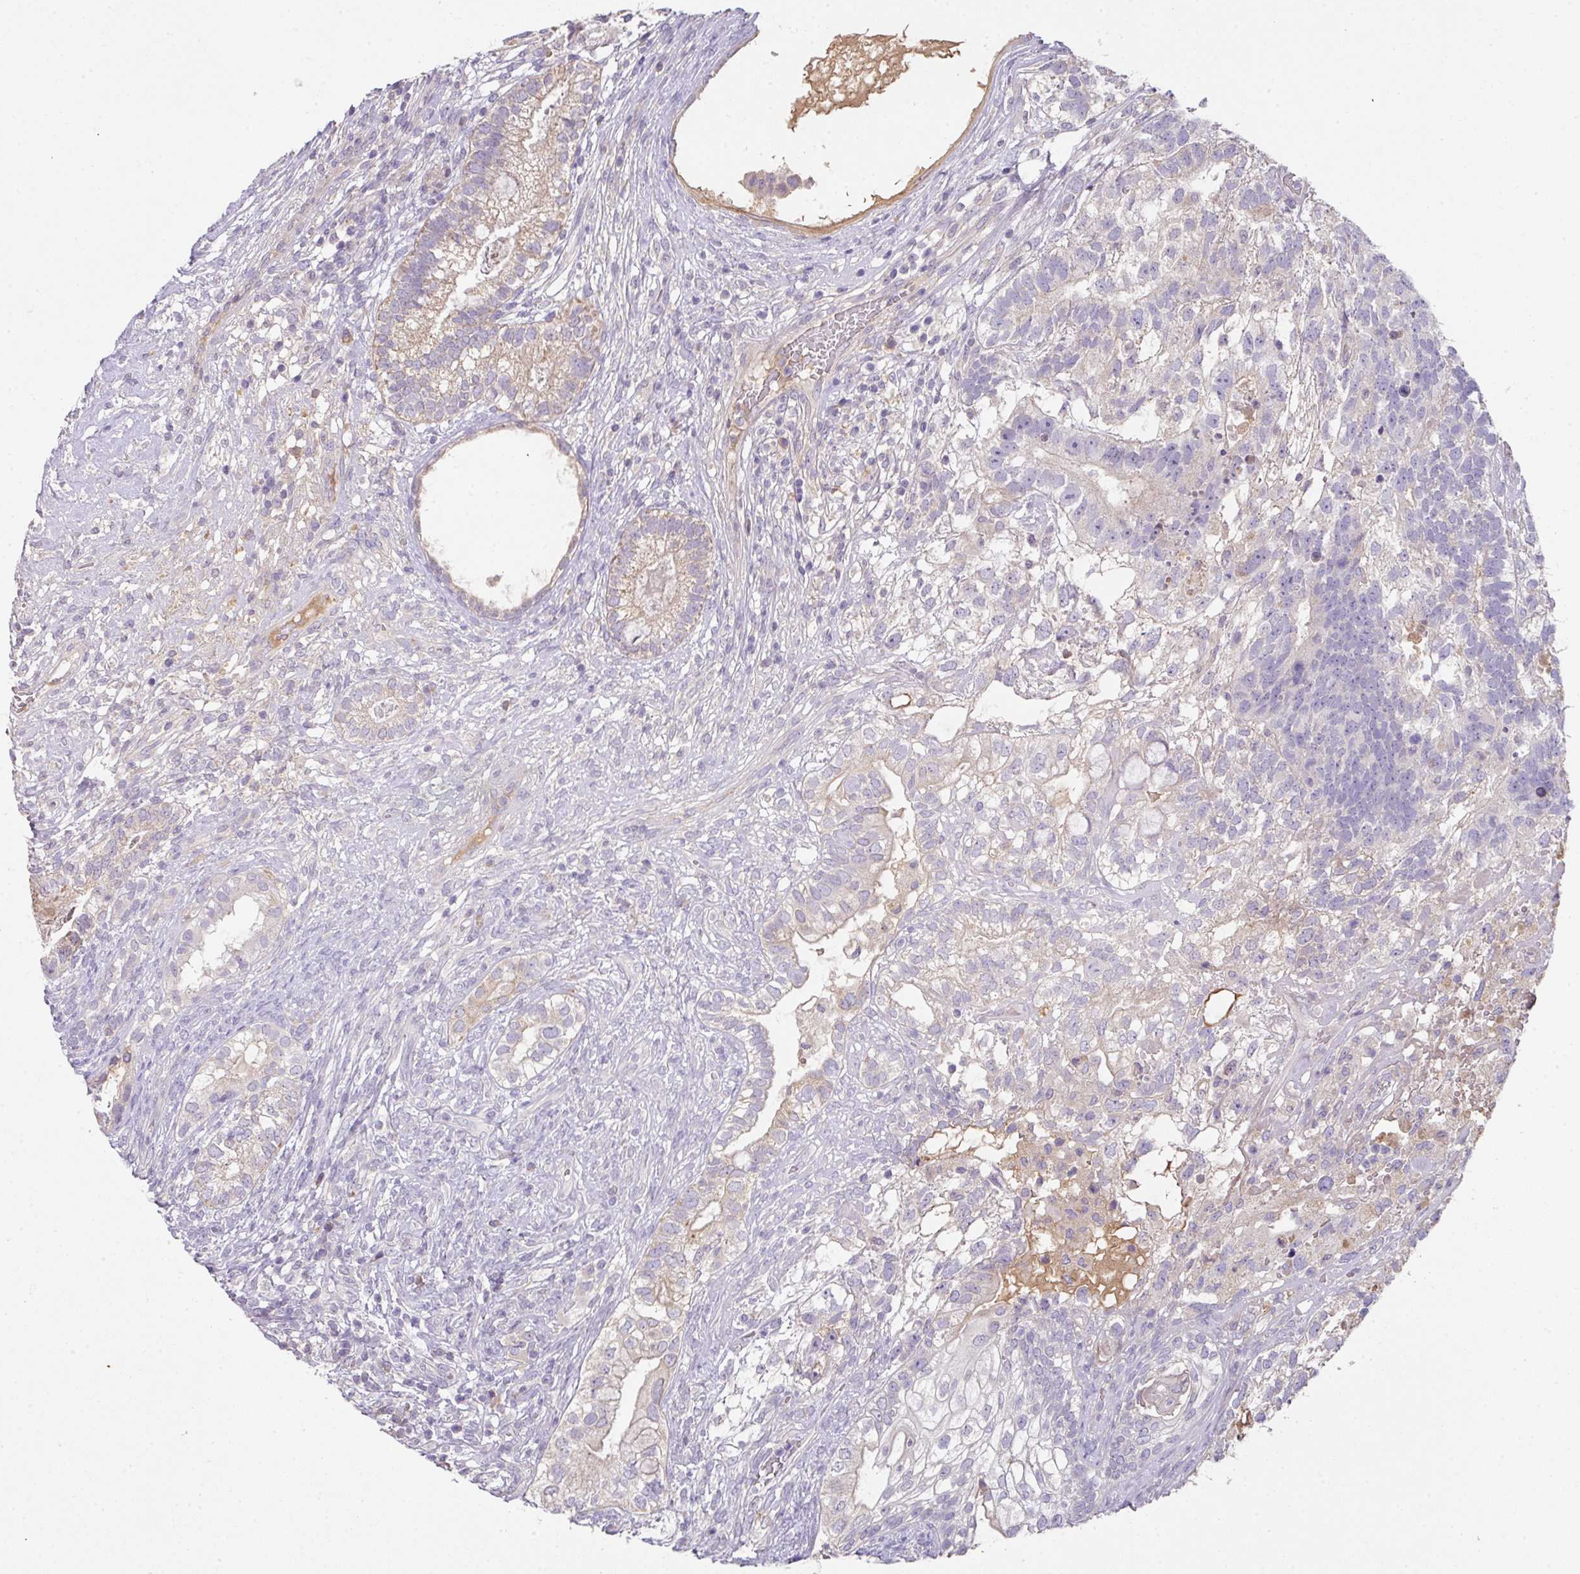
{"staining": {"intensity": "weak", "quantity": "<25%", "location": "cytoplasmic/membranous"}, "tissue": "testis cancer", "cell_type": "Tumor cells", "image_type": "cancer", "snomed": [{"axis": "morphology", "description": "Seminoma, NOS"}, {"axis": "morphology", "description": "Carcinoma, Embryonal, NOS"}, {"axis": "topography", "description": "Testis"}], "caption": "This is an immunohistochemistry histopathology image of testis cancer. There is no staining in tumor cells.", "gene": "ZNF266", "patient": {"sex": "male", "age": 41}}